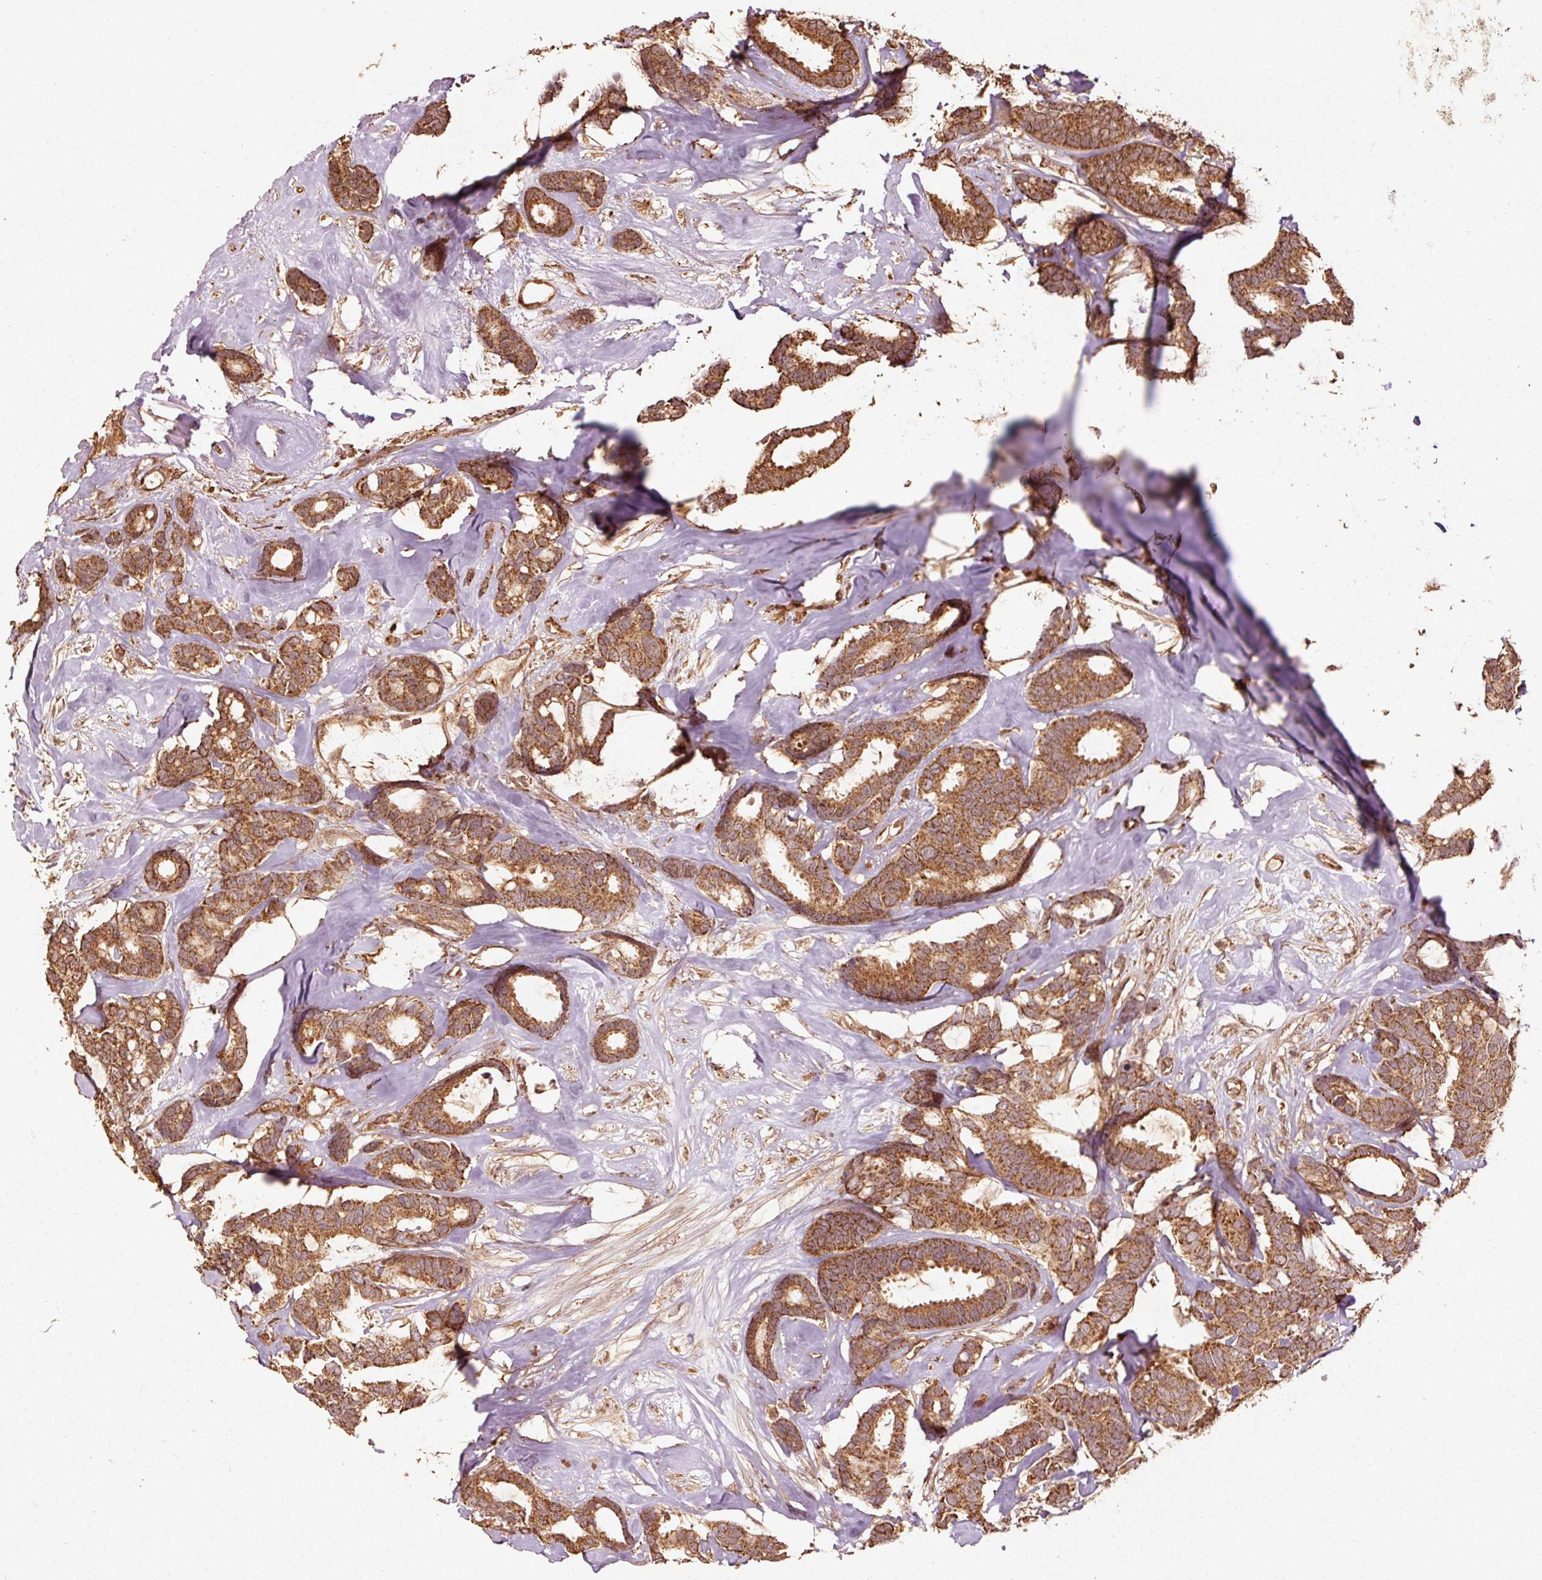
{"staining": {"intensity": "strong", "quantity": ">75%", "location": "cytoplasmic/membranous"}, "tissue": "breast cancer", "cell_type": "Tumor cells", "image_type": "cancer", "snomed": [{"axis": "morphology", "description": "Duct carcinoma"}, {"axis": "topography", "description": "Breast"}], "caption": "Intraductal carcinoma (breast) tissue reveals strong cytoplasmic/membranous staining in approximately >75% of tumor cells, visualized by immunohistochemistry.", "gene": "MRPL16", "patient": {"sex": "female", "age": 87}}